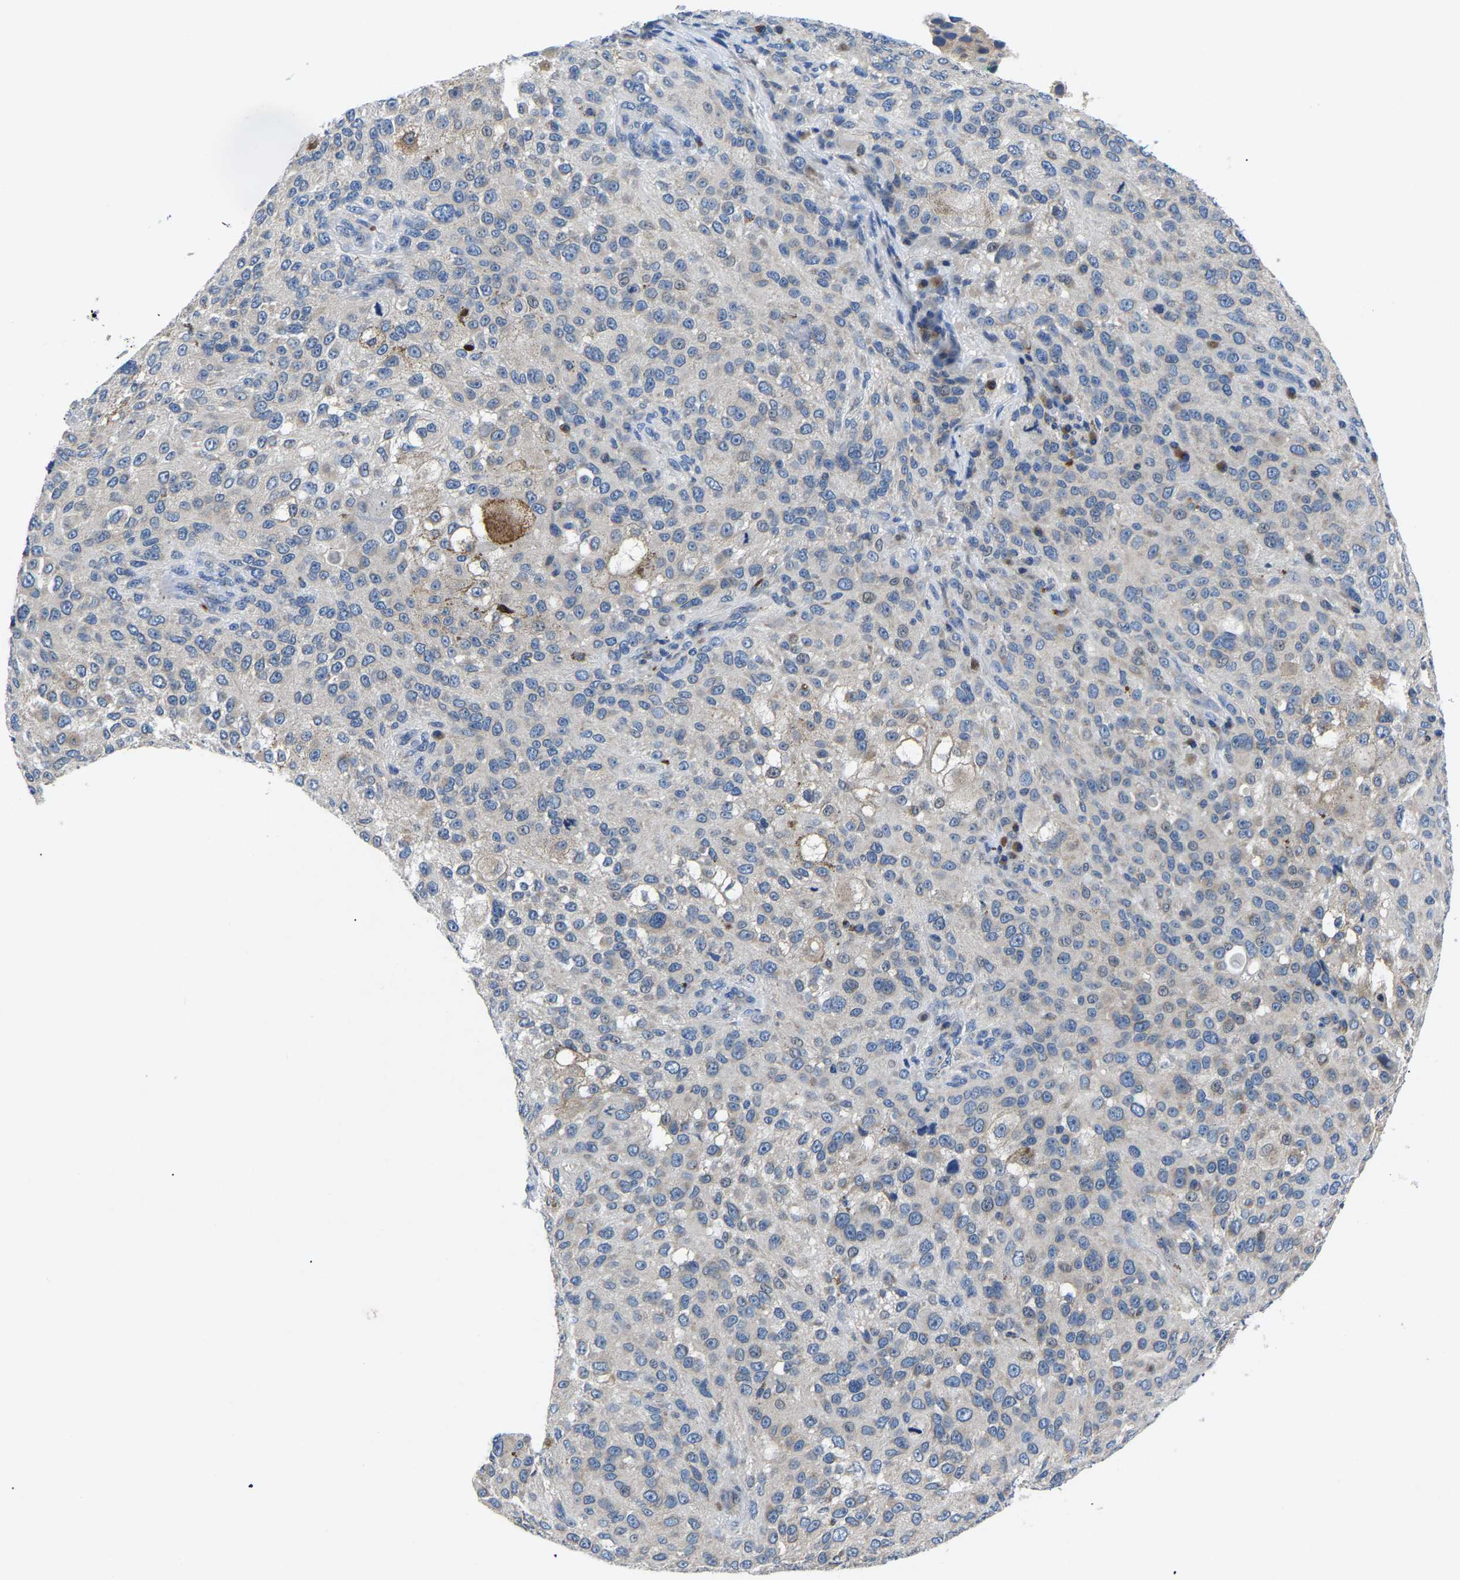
{"staining": {"intensity": "negative", "quantity": "none", "location": "none"}, "tissue": "melanoma", "cell_type": "Tumor cells", "image_type": "cancer", "snomed": [{"axis": "morphology", "description": "Necrosis, NOS"}, {"axis": "morphology", "description": "Malignant melanoma, NOS"}, {"axis": "topography", "description": "Skin"}], "caption": "Malignant melanoma was stained to show a protein in brown. There is no significant positivity in tumor cells. The staining is performed using DAB (3,3'-diaminobenzidine) brown chromogen with nuclei counter-stained in using hematoxylin.", "gene": "TOR1B", "patient": {"sex": "female", "age": 87}}